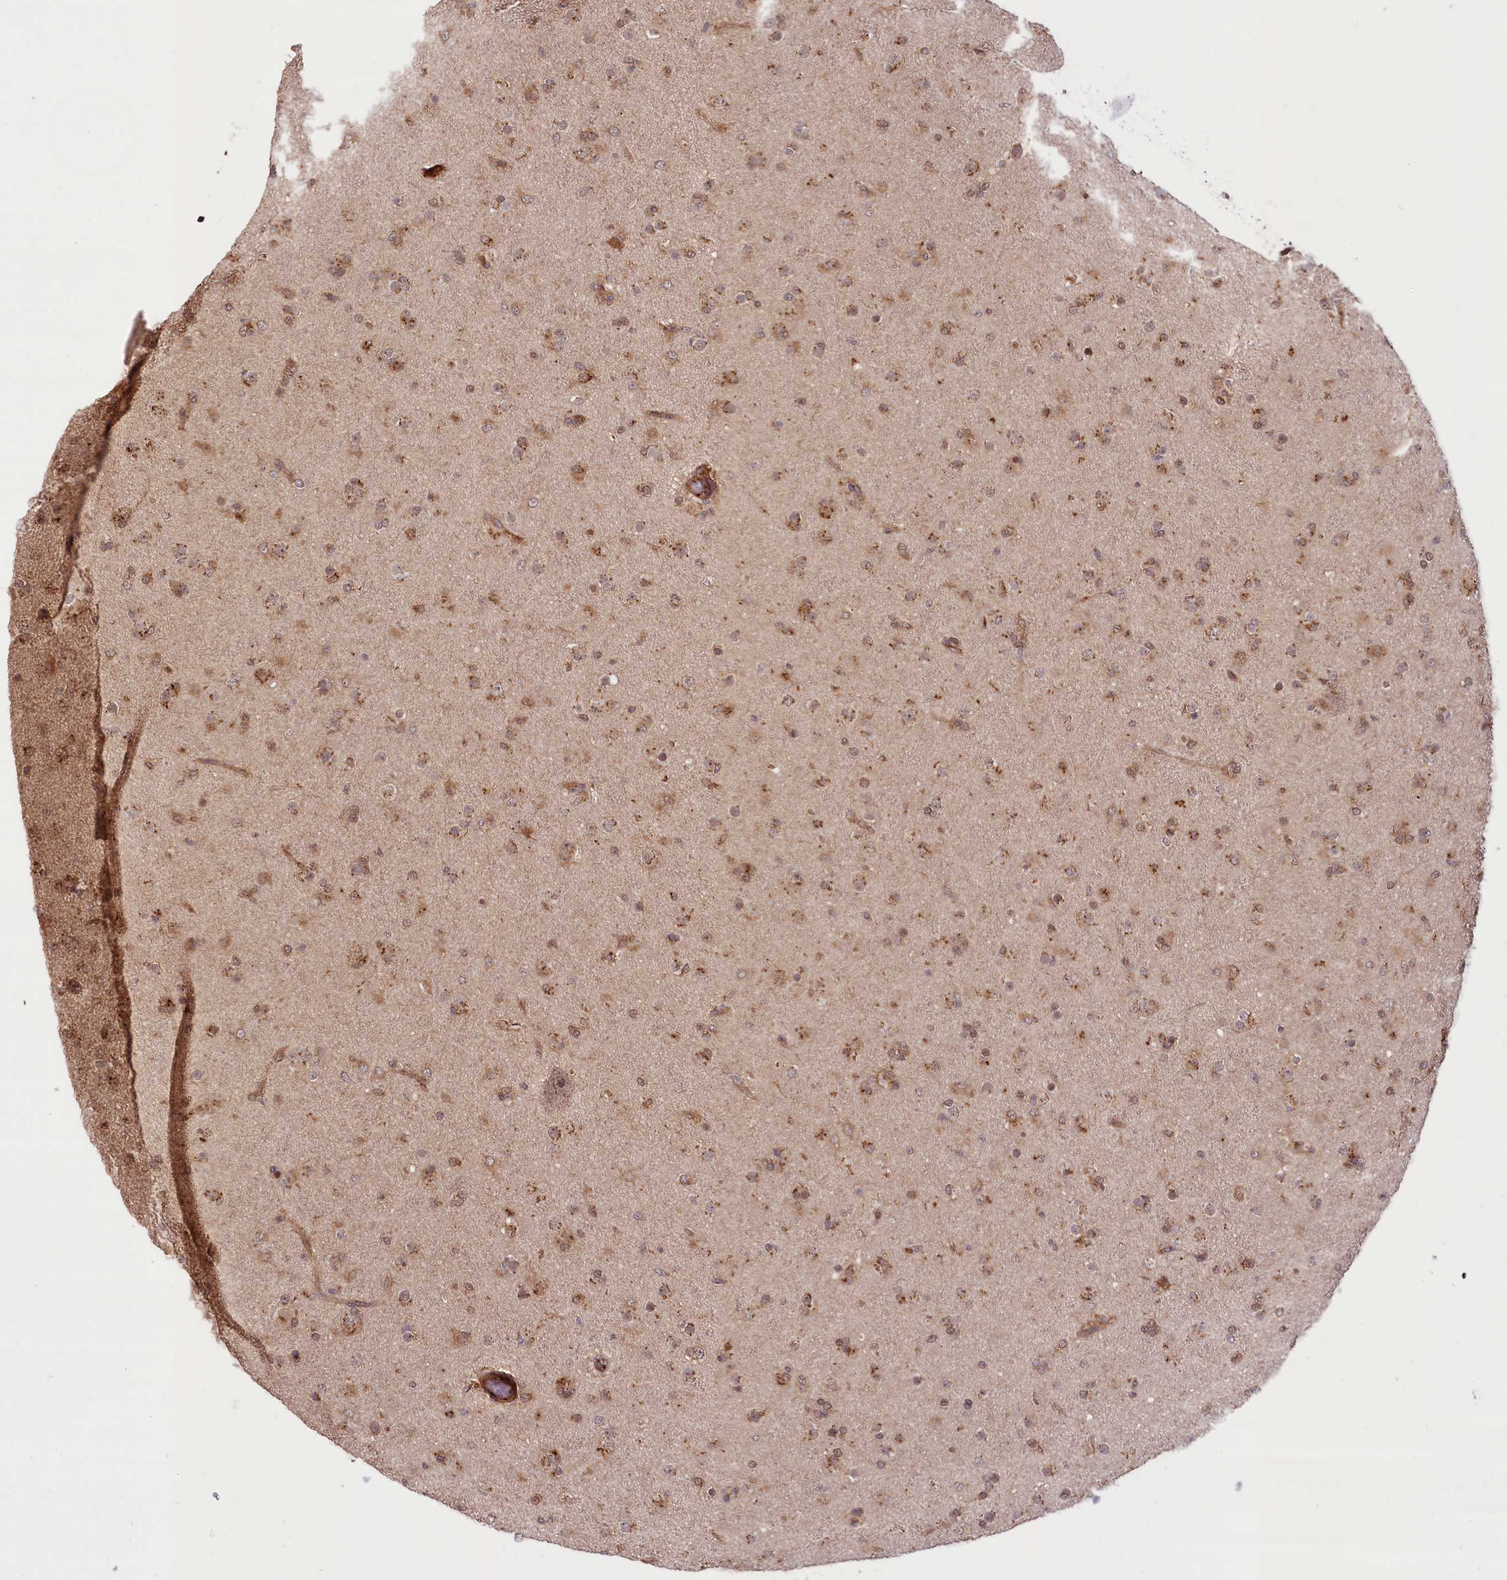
{"staining": {"intensity": "moderate", "quantity": ">75%", "location": "cytoplasmic/membranous,nuclear"}, "tissue": "glioma", "cell_type": "Tumor cells", "image_type": "cancer", "snomed": [{"axis": "morphology", "description": "Glioma, malignant, Low grade"}, {"axis": "topography", "description": "Brain"}], "caption": "The photomicrograph shows staining of glioma, revealing moderate cytoplasmic/membranous and nuclear protein staining (brown color) within tumor cells.", "gene": "CARD19", "patient": {"sex": "male", "age": 65}}